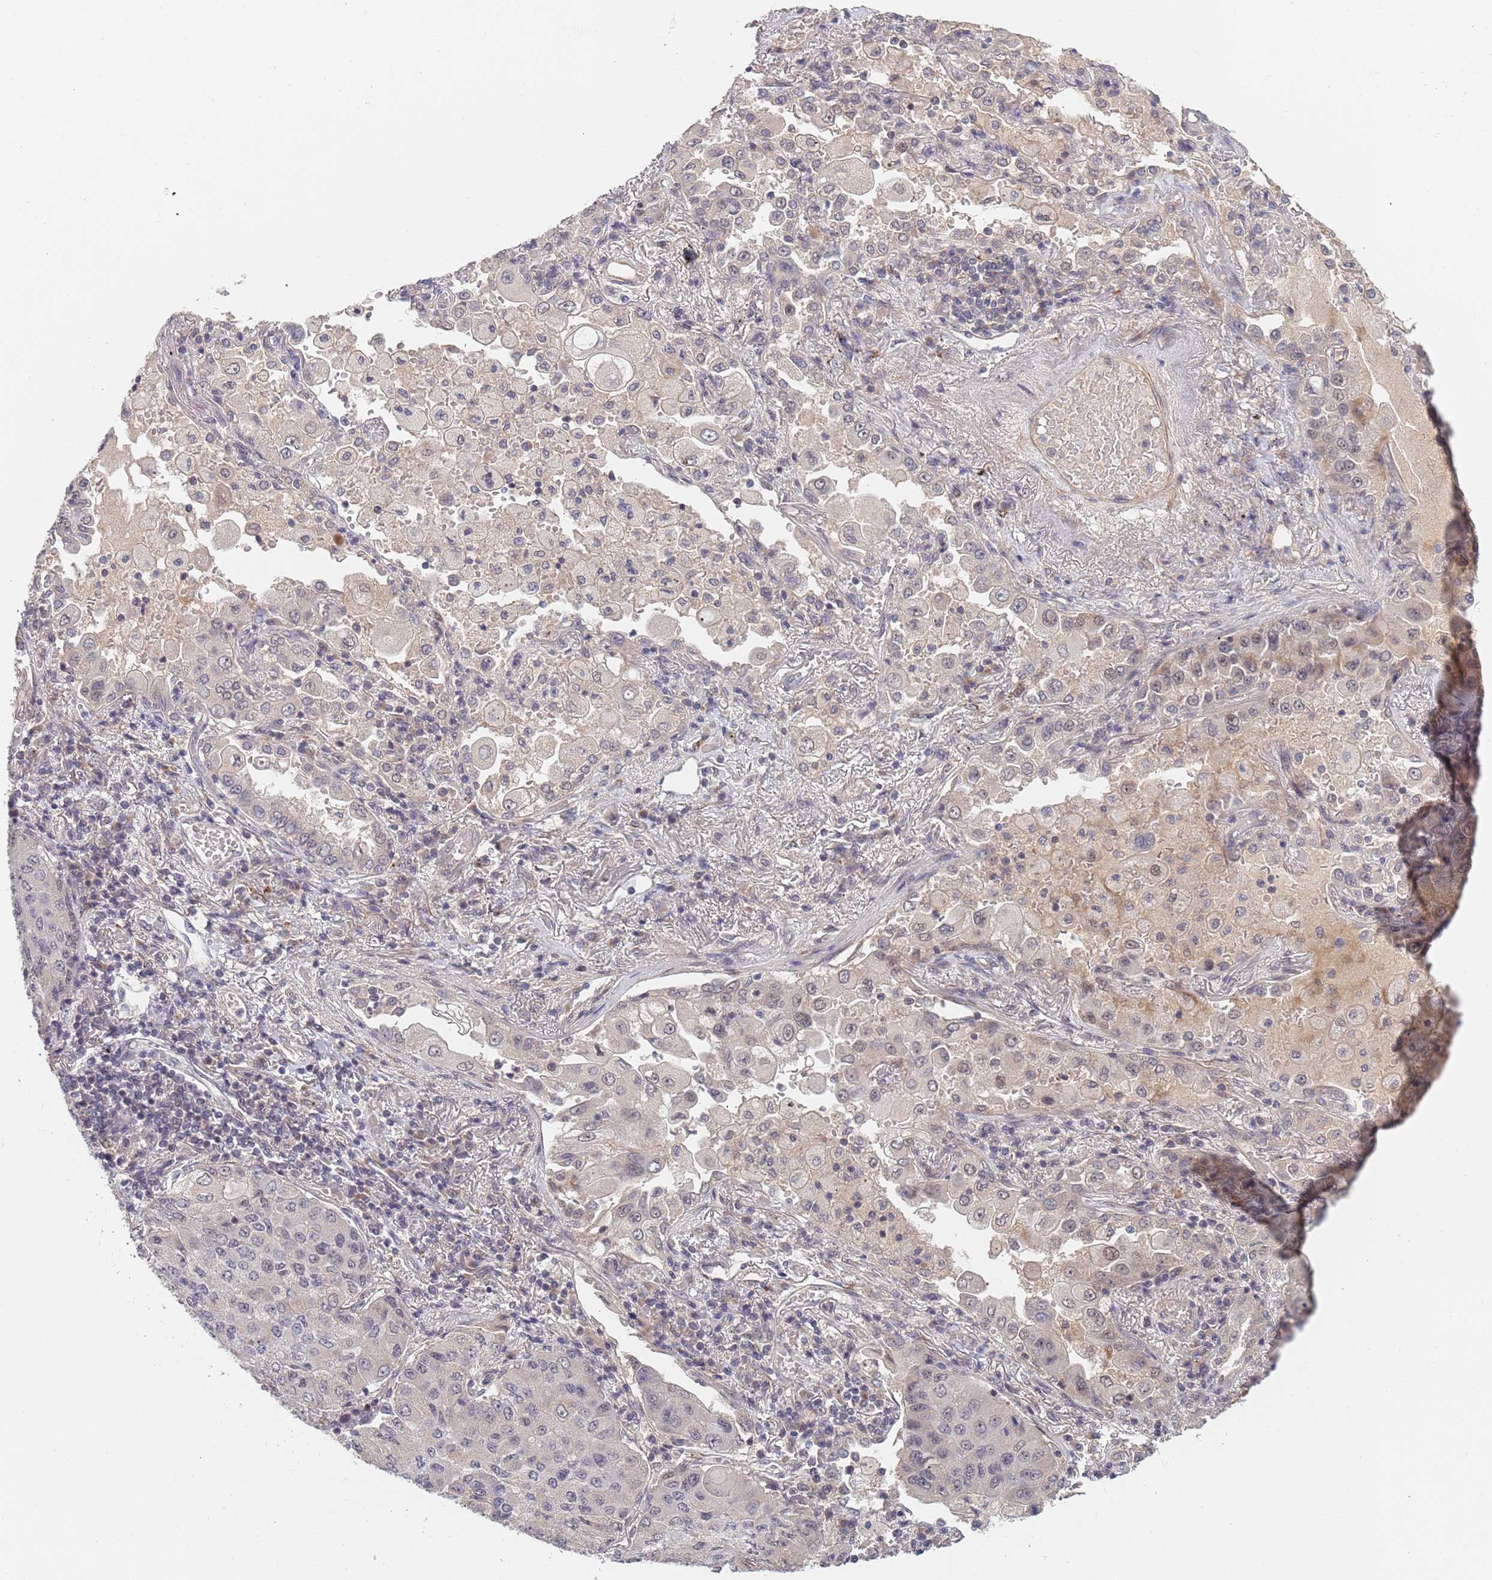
{"staining": {"intensity": "negative", "quantity": "none", "location": "none"}, "tissue": "lung cancer", "cell_type": "Tumor cells", "image_type": "cancer", "snomed": [{"axis": "morphology", "description": "Squamous cell carcinoma, NOS"}, {"axis": "topography", "description": "Lung"}], "caption": "High magnification brightfield microscopy of squamous cell carcinoma (lung) stained with DAB (brown) and counterstained with hematoxylin (blue): tumor cells show no significant staining.", "gene": "B4GALT4", "patient": {"sex": "male", "age": 74}}